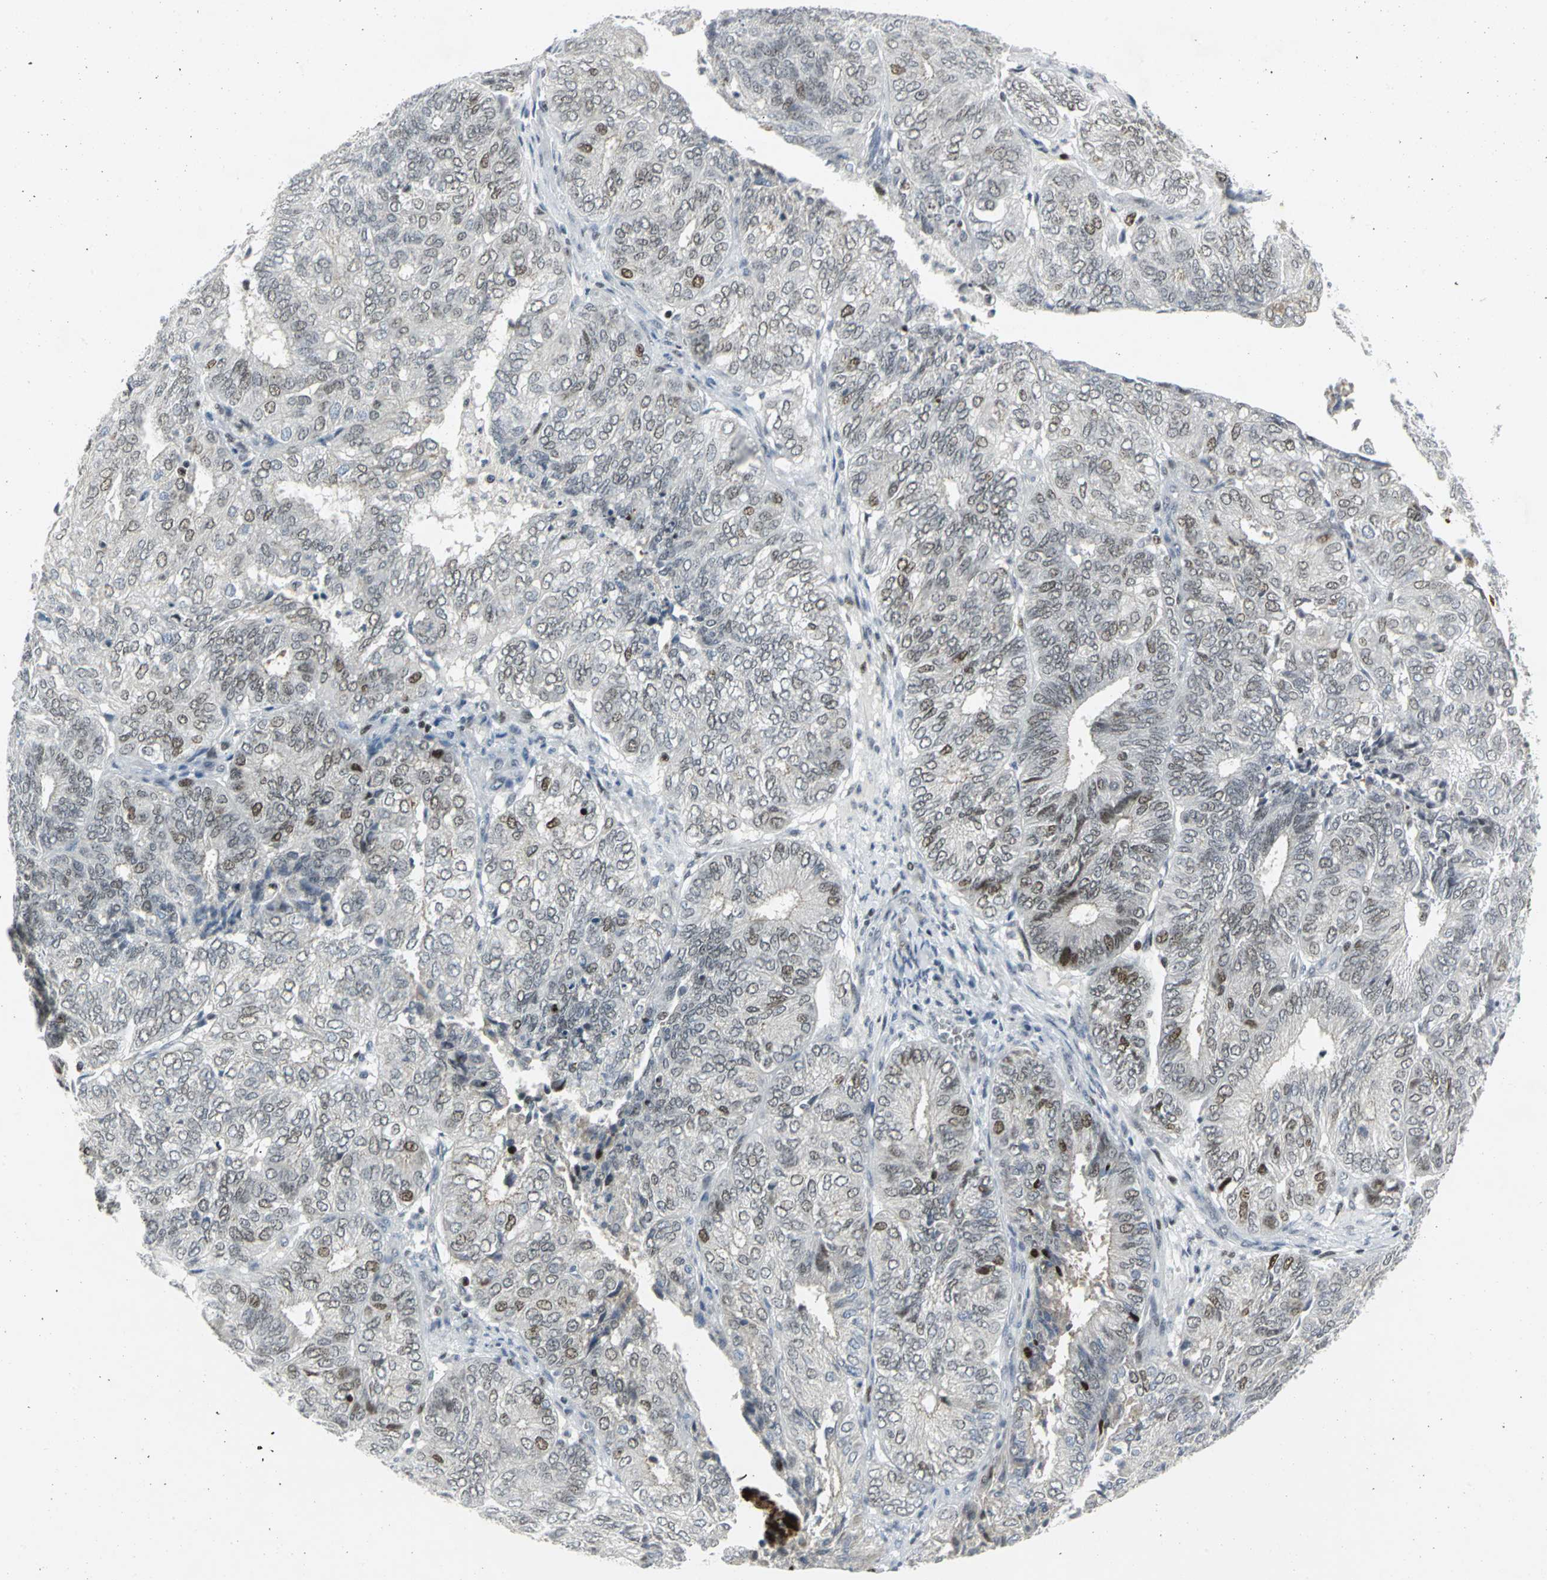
{"staining": {"intensity": "weak", "quantity": "<25%", "location": "nuclear"}, "tissue": "endometrial cancer", "cell_type": "Tumor cells", "image_type": "cancer", "snomed": [{"axis": "morphology", "description": "Adenocarcinoma, NOS"}, {"axis": "topography", "description": "Uterus"}], "caption": "DAB (3,3'-diaminobenzidine) immunohistochemical staining of endometrial cancer (adenocarcinoma) displays no significant expression in tumor cells.", "gene": "RPA1", "patient": {"sex": "female", "age": 60}}